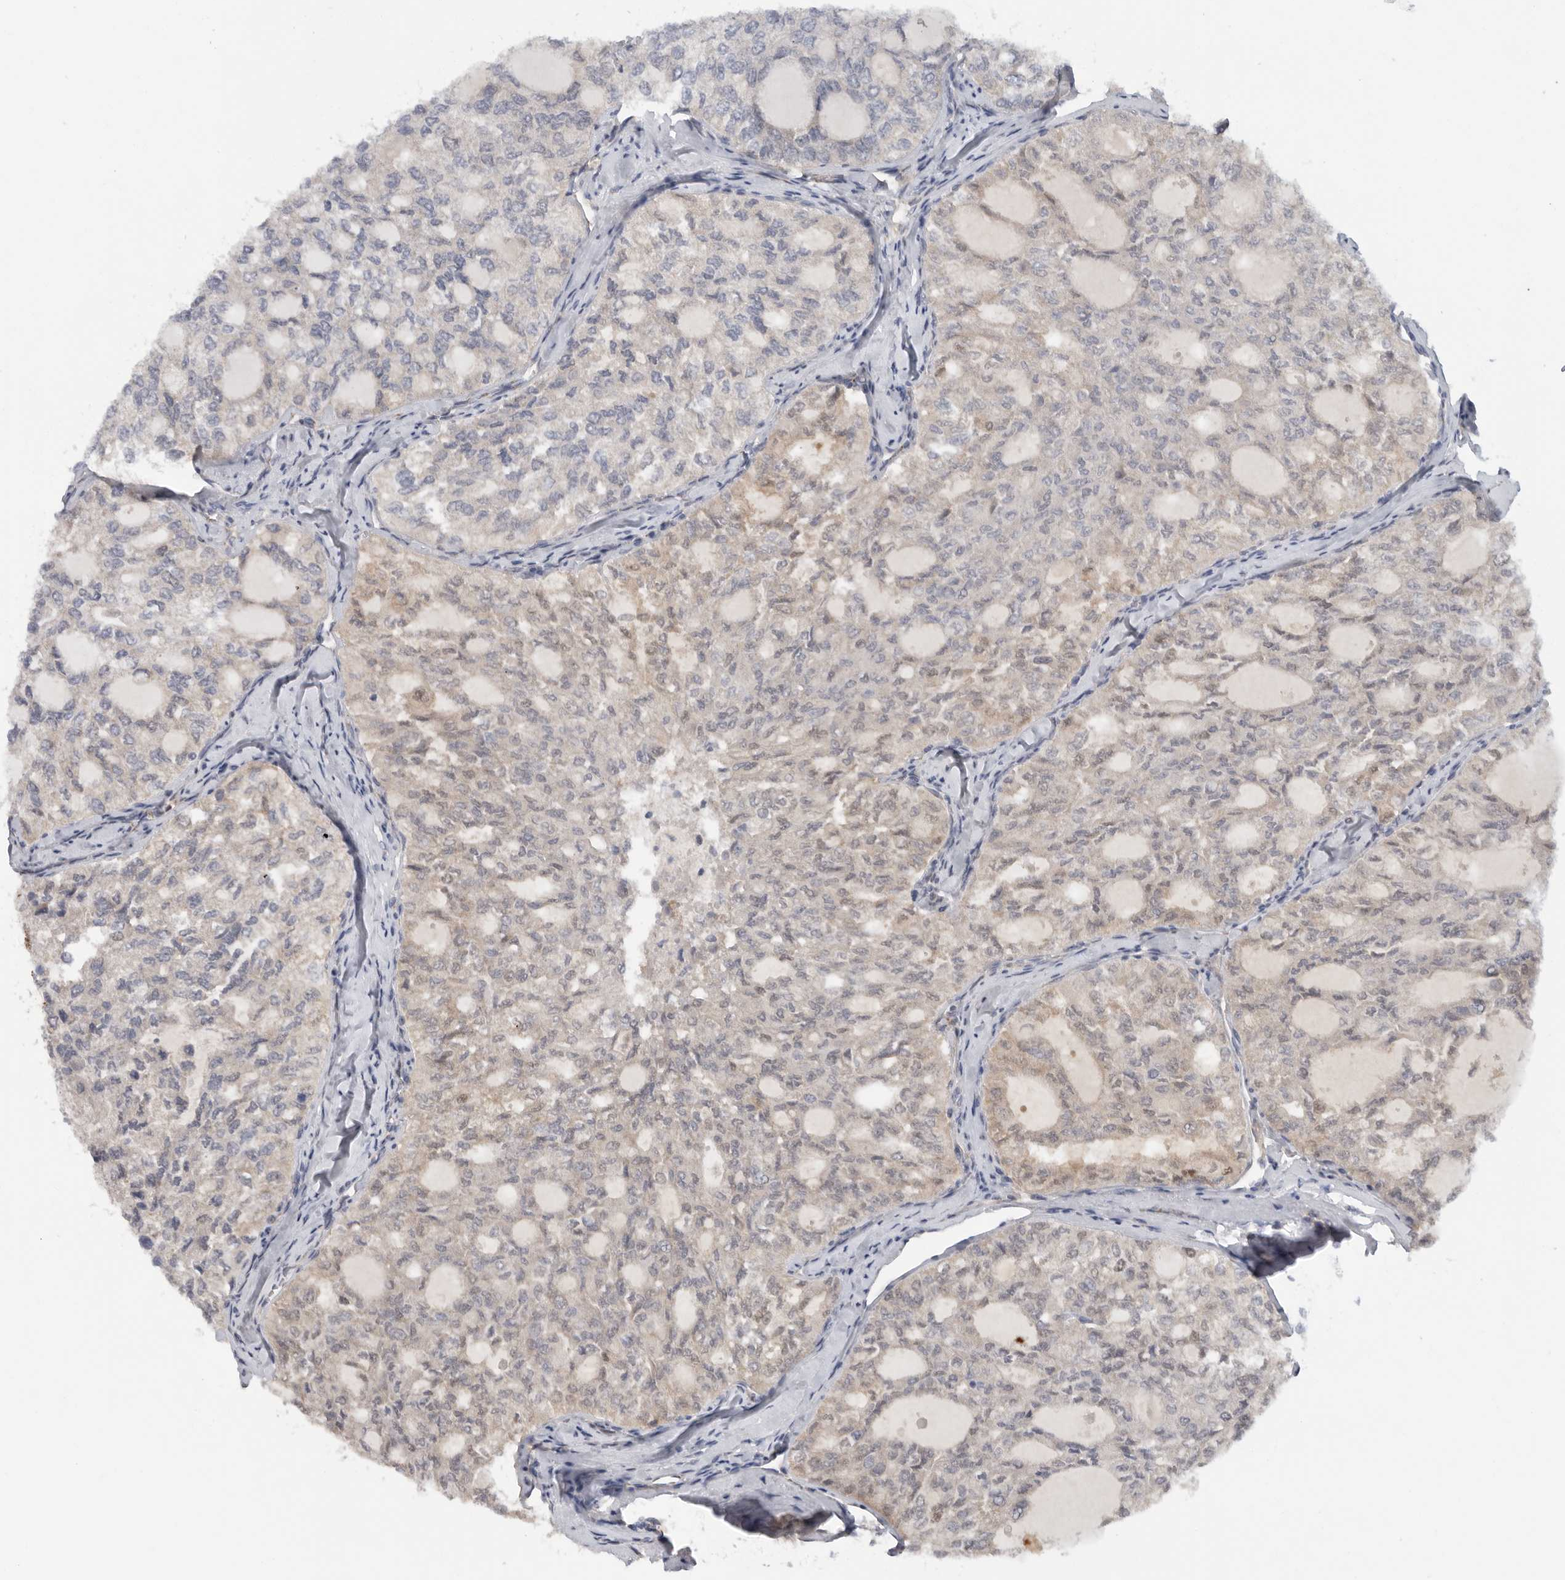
{"staining": {"intensity": "weak", "quantity": "<25%", "location": "cytoplasmic/membranous,nuclear"}, "tissue": "thyroid cancer", "cell_type": "Tumor cells", "image_type": "cancer", "snomed": [{"axis": "morphology", "description": "Follicular adenoma carcinoma, NOS"}, {"axis": "topography", "description": "Thyroid gland"}], "caption": "High magnification brightfield microscopy of thyroid cancer stained with DAB (brown) and counterstained with hematoxylin (blue): tumor cells show no significant positivity.", "gene": "DYRK2", "patient": {"sex": "male", "age": 75}}